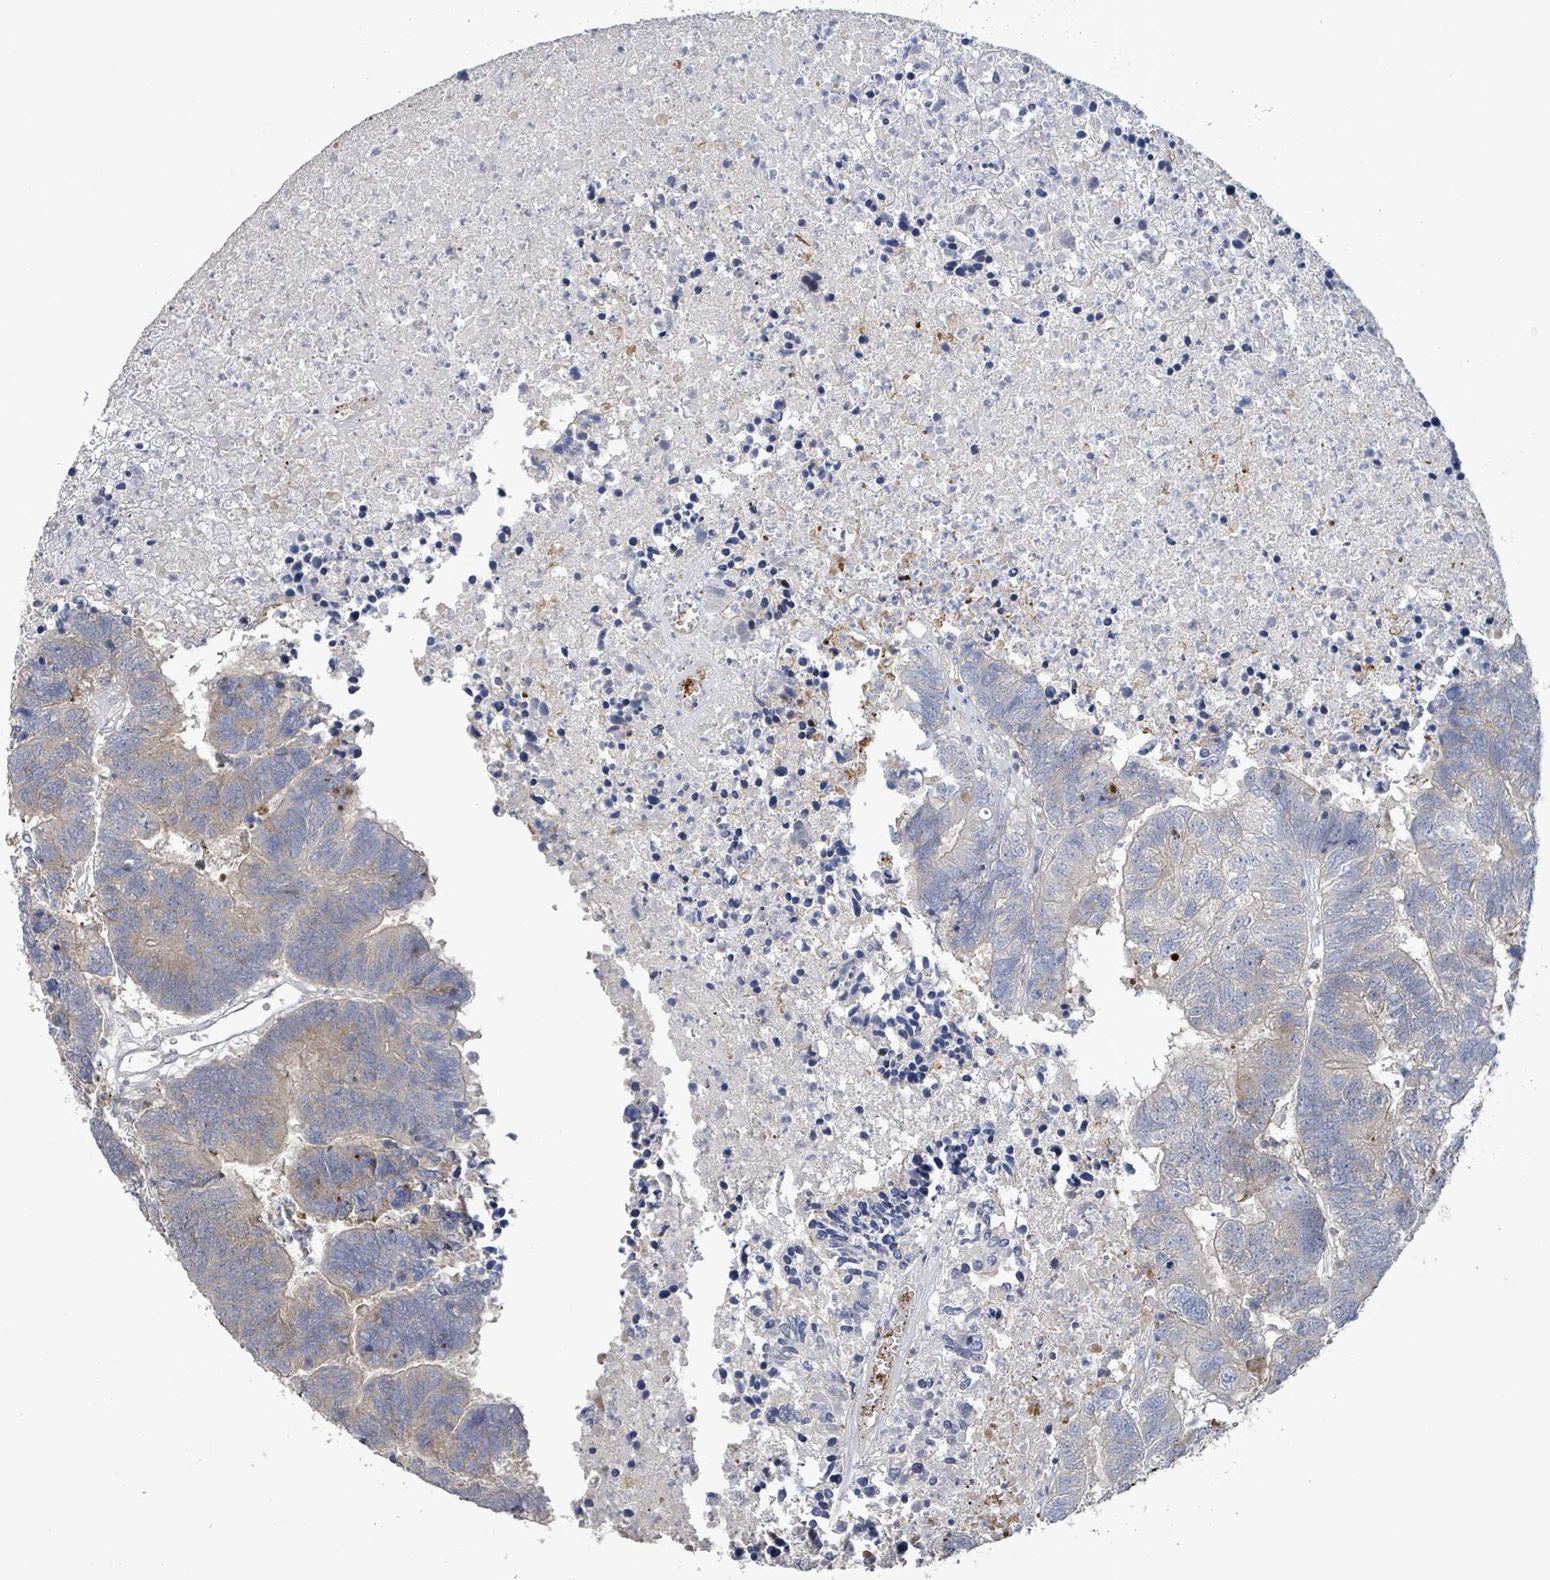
{"staining": {"intensity": "weak", "quantity": "<25%", "location": "cytoplasmic/membranous"}, "tissue": "colorectal cancer", "cell_type": "Tumor cells", "image_type": "cancer", "snomed": [{"axis": "morphology", "description": "Adenocarcinoma, NOS"}, {"axis": "topography", "description": "Colon"}], "caption": "Immunohistochemical staining of adenocarcinoma (colorectal) reveals no significant staining in tumor cells.", "gene": "LILRA4", "patient": {"sex": "female", "age": 48}}